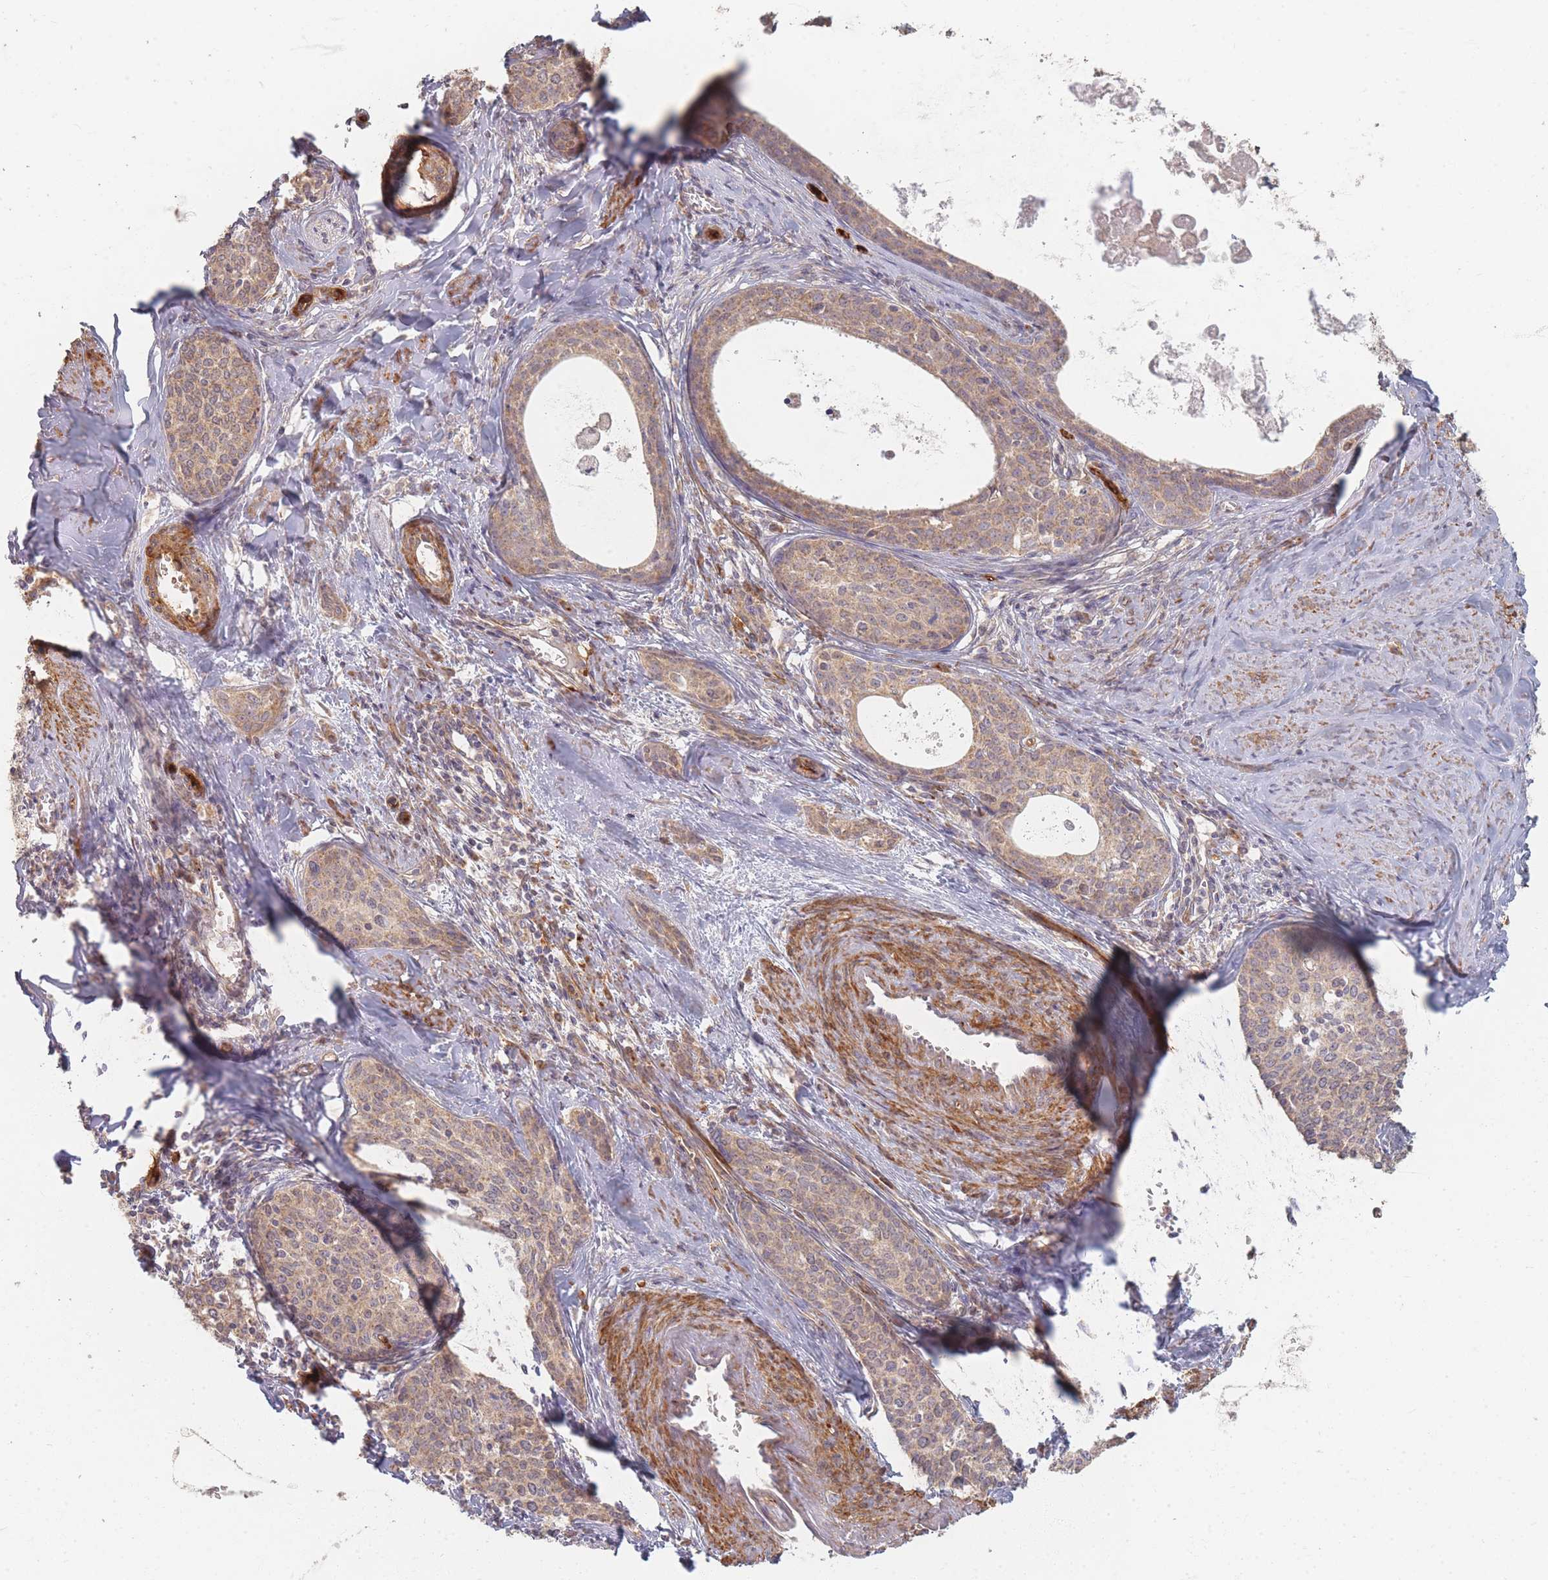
{"staining": {"intensity": "weak", "quantity": ">75%", "location": "cytoplasmic/membranous"}, "tissue": "cervical cancer", "cell_type": "Tumor cells", "image_type": "cancer", "snomed": [{"axis": "morphology", "description": "Squamous cell carcinoma, NOS"}, {"axis": "morphology", "description": "Adenocarcinoma, NOS"}, {"axis": "topography", "description": "Cervix"}], "caption": "High-magnification brightfield microscopy of cervical squamous cell carcinoma stained with DAB (brown) and counterstained with hematoxylin (blue). tumor cells exhibit weak cytoplasmic/membranous expression is seen in about>75% of cells.", "gene": "MRPS6", "patient": {"sex": "female", "age": 52}}